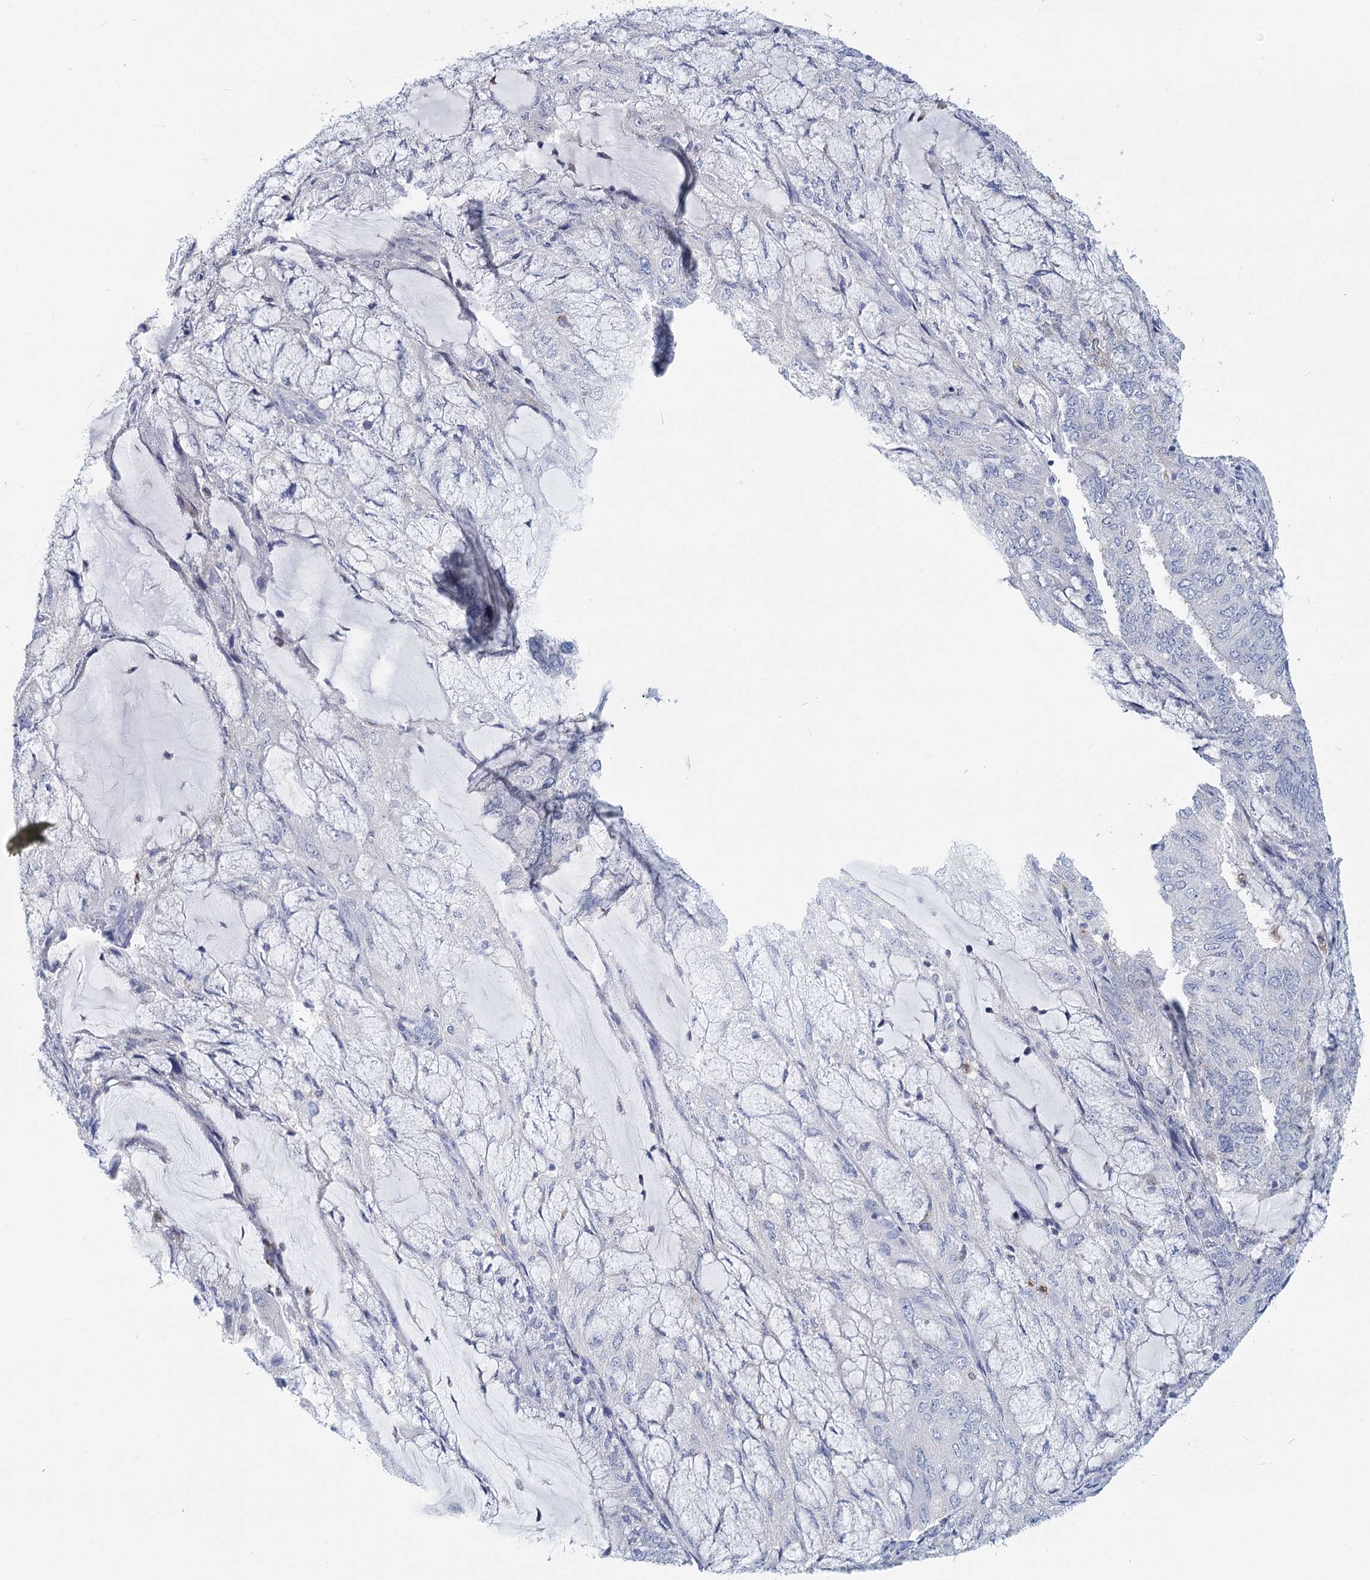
{"staining": {"intensity": "negative", "quantity": "none", "location": "none"}, "tissue": "endometrial cancer", "cell_type": "Tumor cells", "image_type": "cancer", "snomed": [{"axis": "morphology", "description": "Adenocarcinoma, NOS"}, {"axis": "topography", "description": "Endometrium"}], "caption": "Tumor cells are negative for protein expression in human endometrial adenocarcinoma. (Brightfield microscopy of DAB immunohistochemistry at high magnification).", "gene": "METTL7B", "patient": {"sex": "female", "age": 81}}